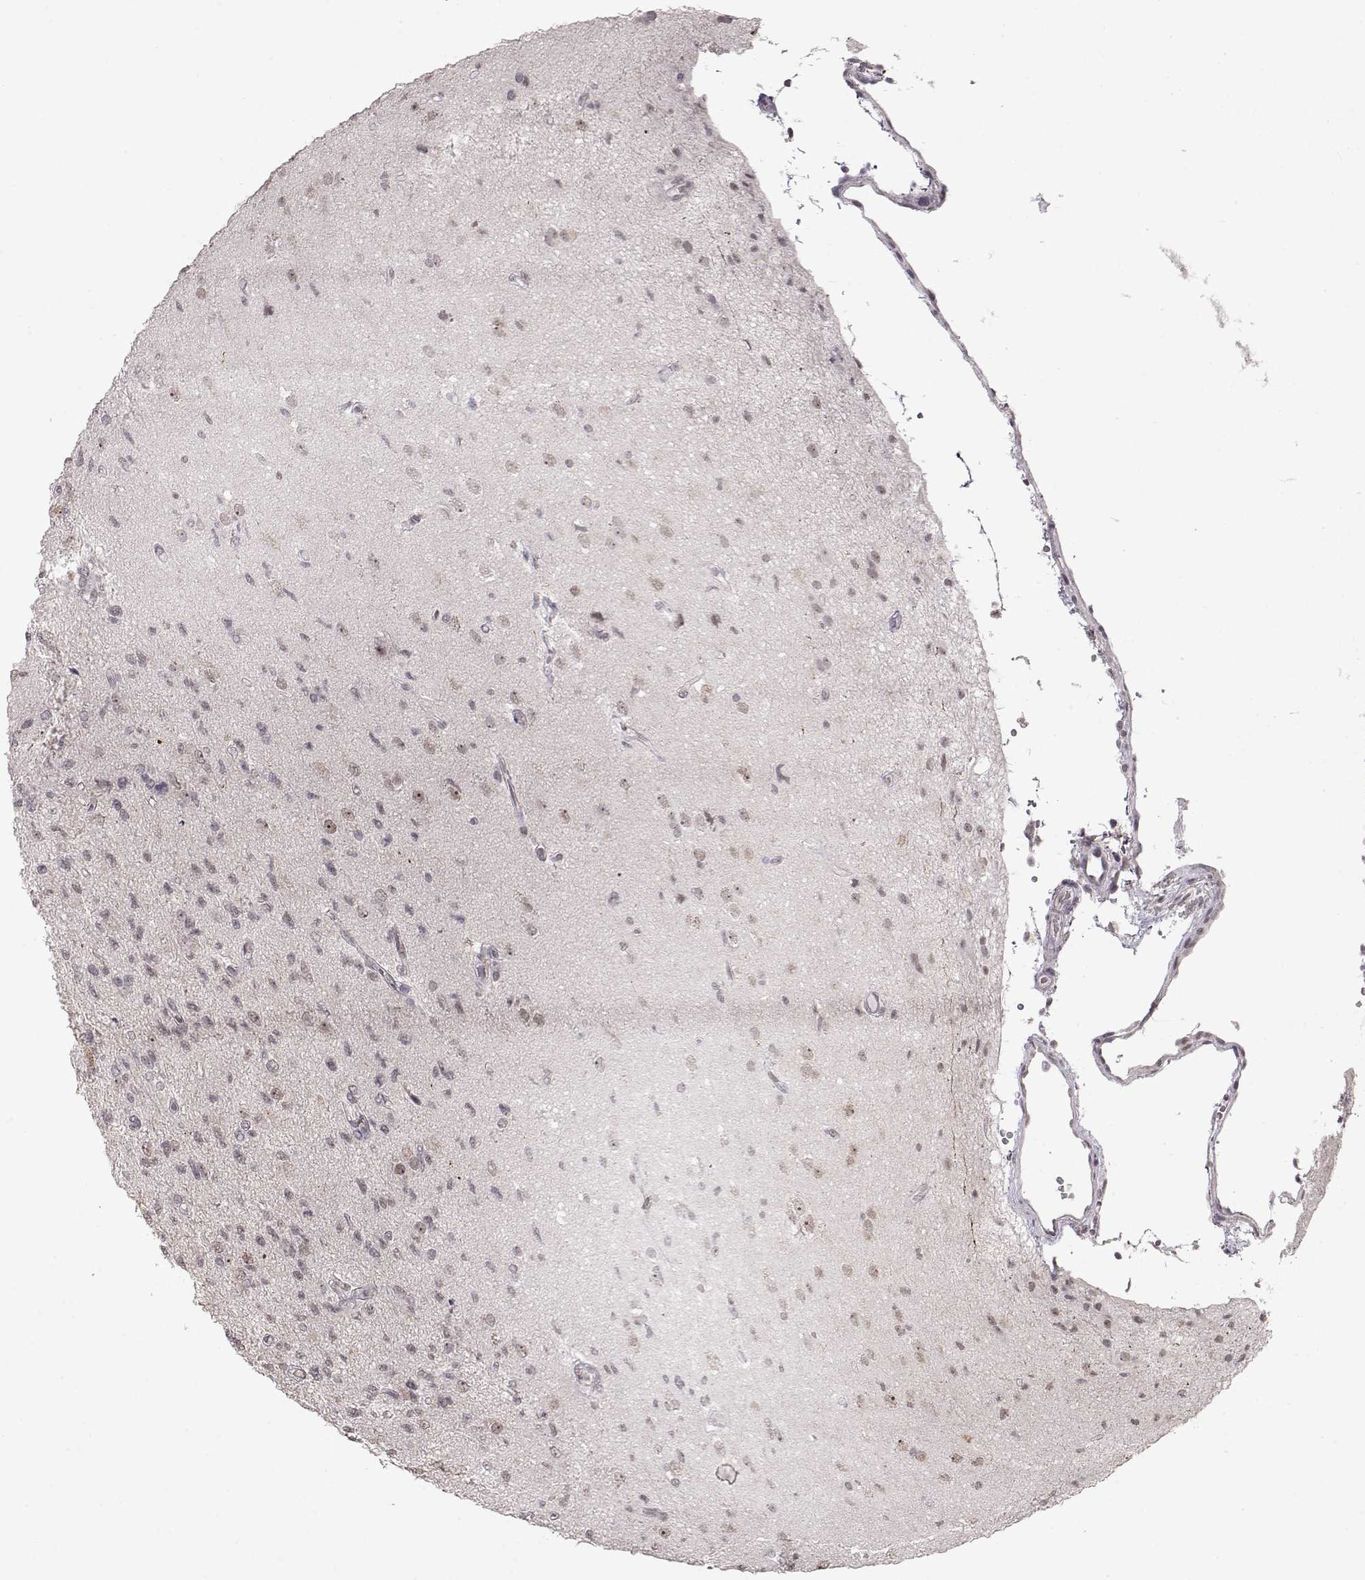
{"staining": {"intensity": "negative", "quantity": "none", "location": "none"}, "tissue": "glioma", "cell_type": "Tumor cells", "image_type": "cancer", "snomed": [{"axis": "morphology", "description": "Glioma, malignant, High grade"}, {"axis": "topography", "description": "Brain"}], "caption": "Immunohistochemistry of malignant glioma (high-grade) exhibits no staining in tumor cells.", "gene": "PCP4", "patient": {"sex": "male", "age": 56}}